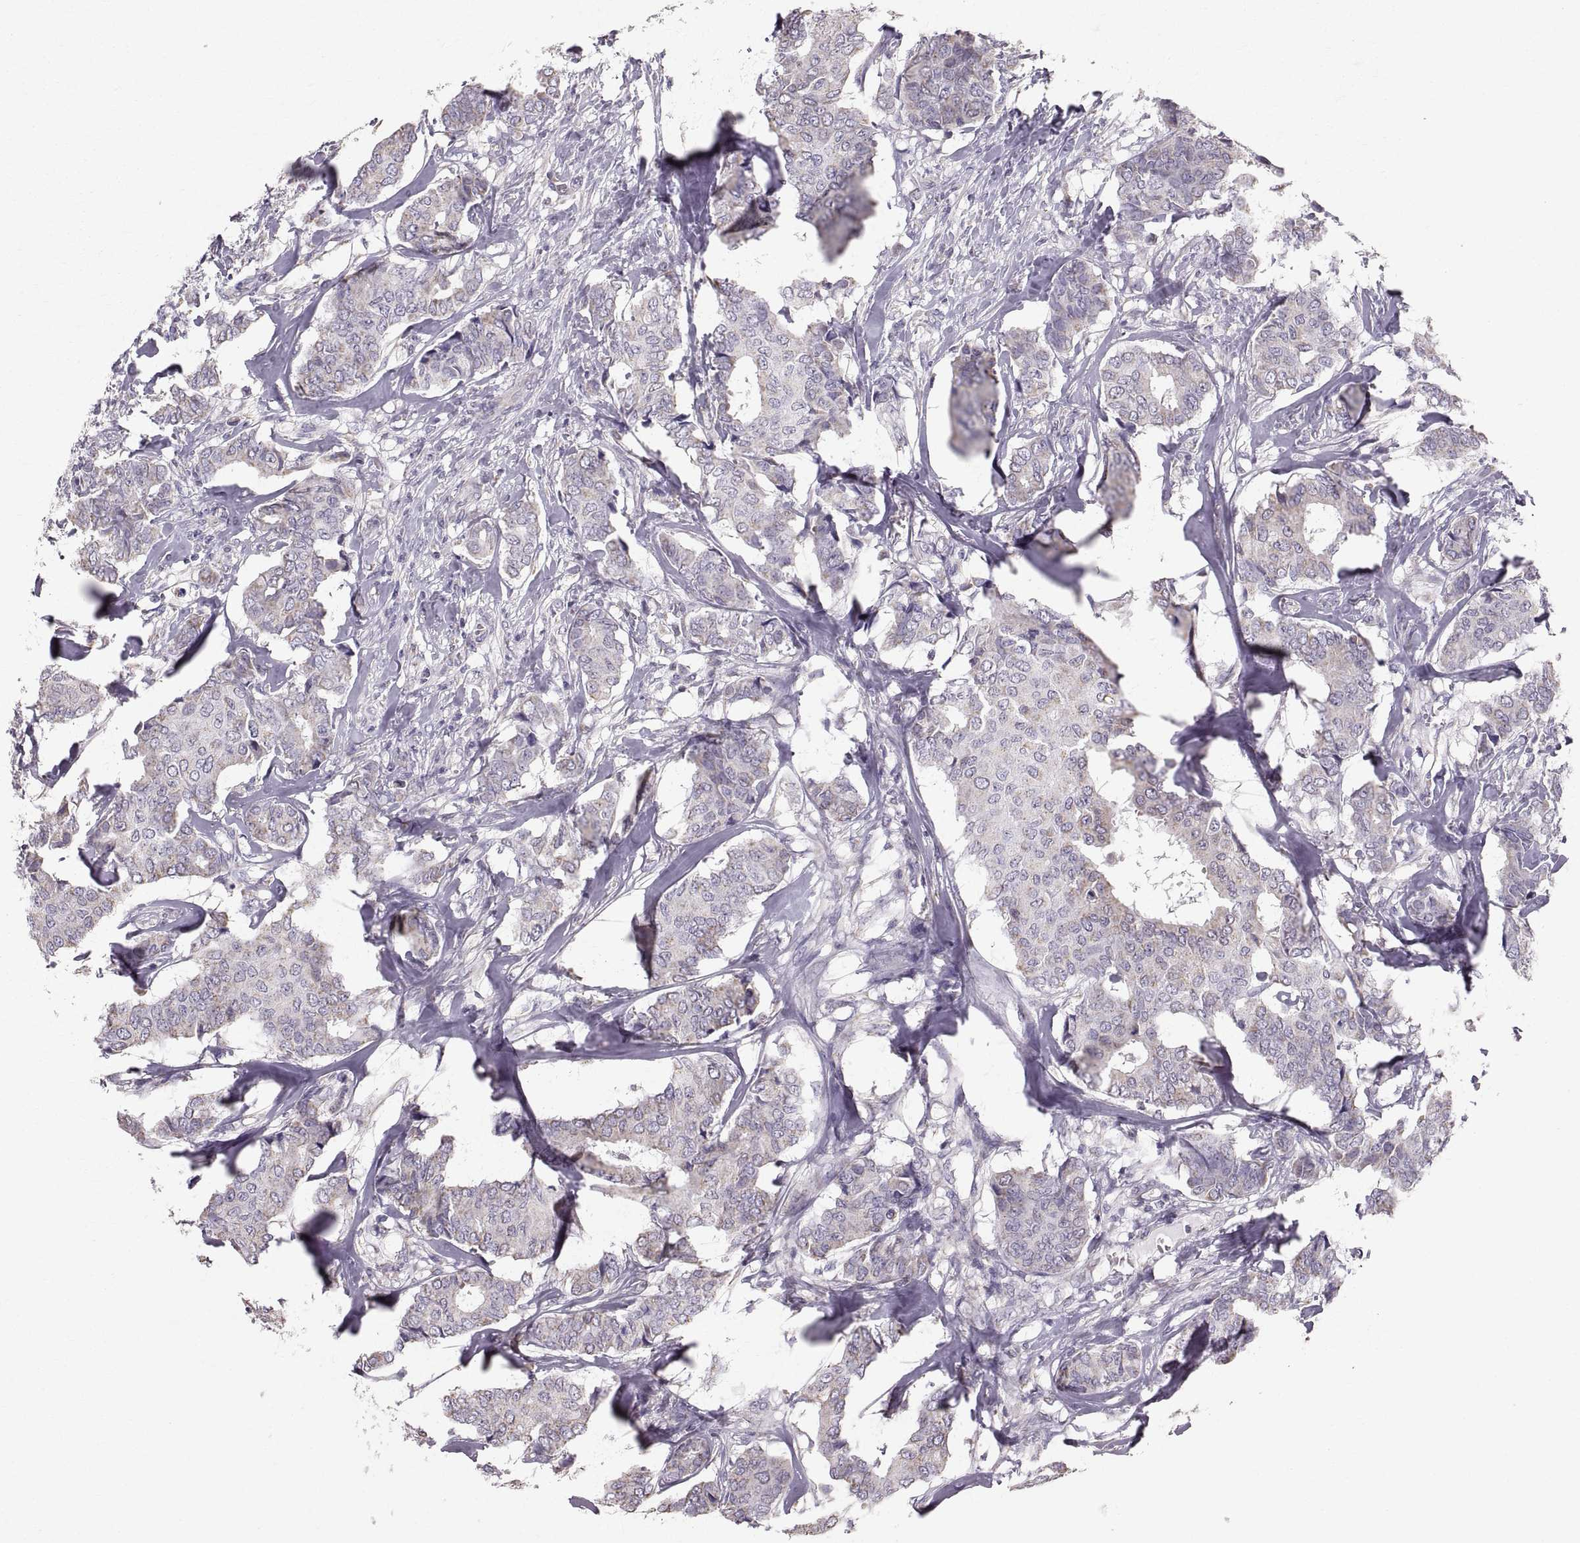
{"staining": {"intensity": "weak", "quantity": "<25%", "location": "cytoplasmic/membranous"}, "tissue": "breast cancer", "cell_type": "Tumor cells", "image_type": "cancer", "snomed": [{"axis": "morphology", "description": "Duct carcinoma"}, {"axis": "topography", "description": "Breast"}], "caption": "Micrograph shows no protein positivity in tumor cells of breast cancer tissue.", "gene": "STMND1", "patient": {"sex": "female", "age": 75}}